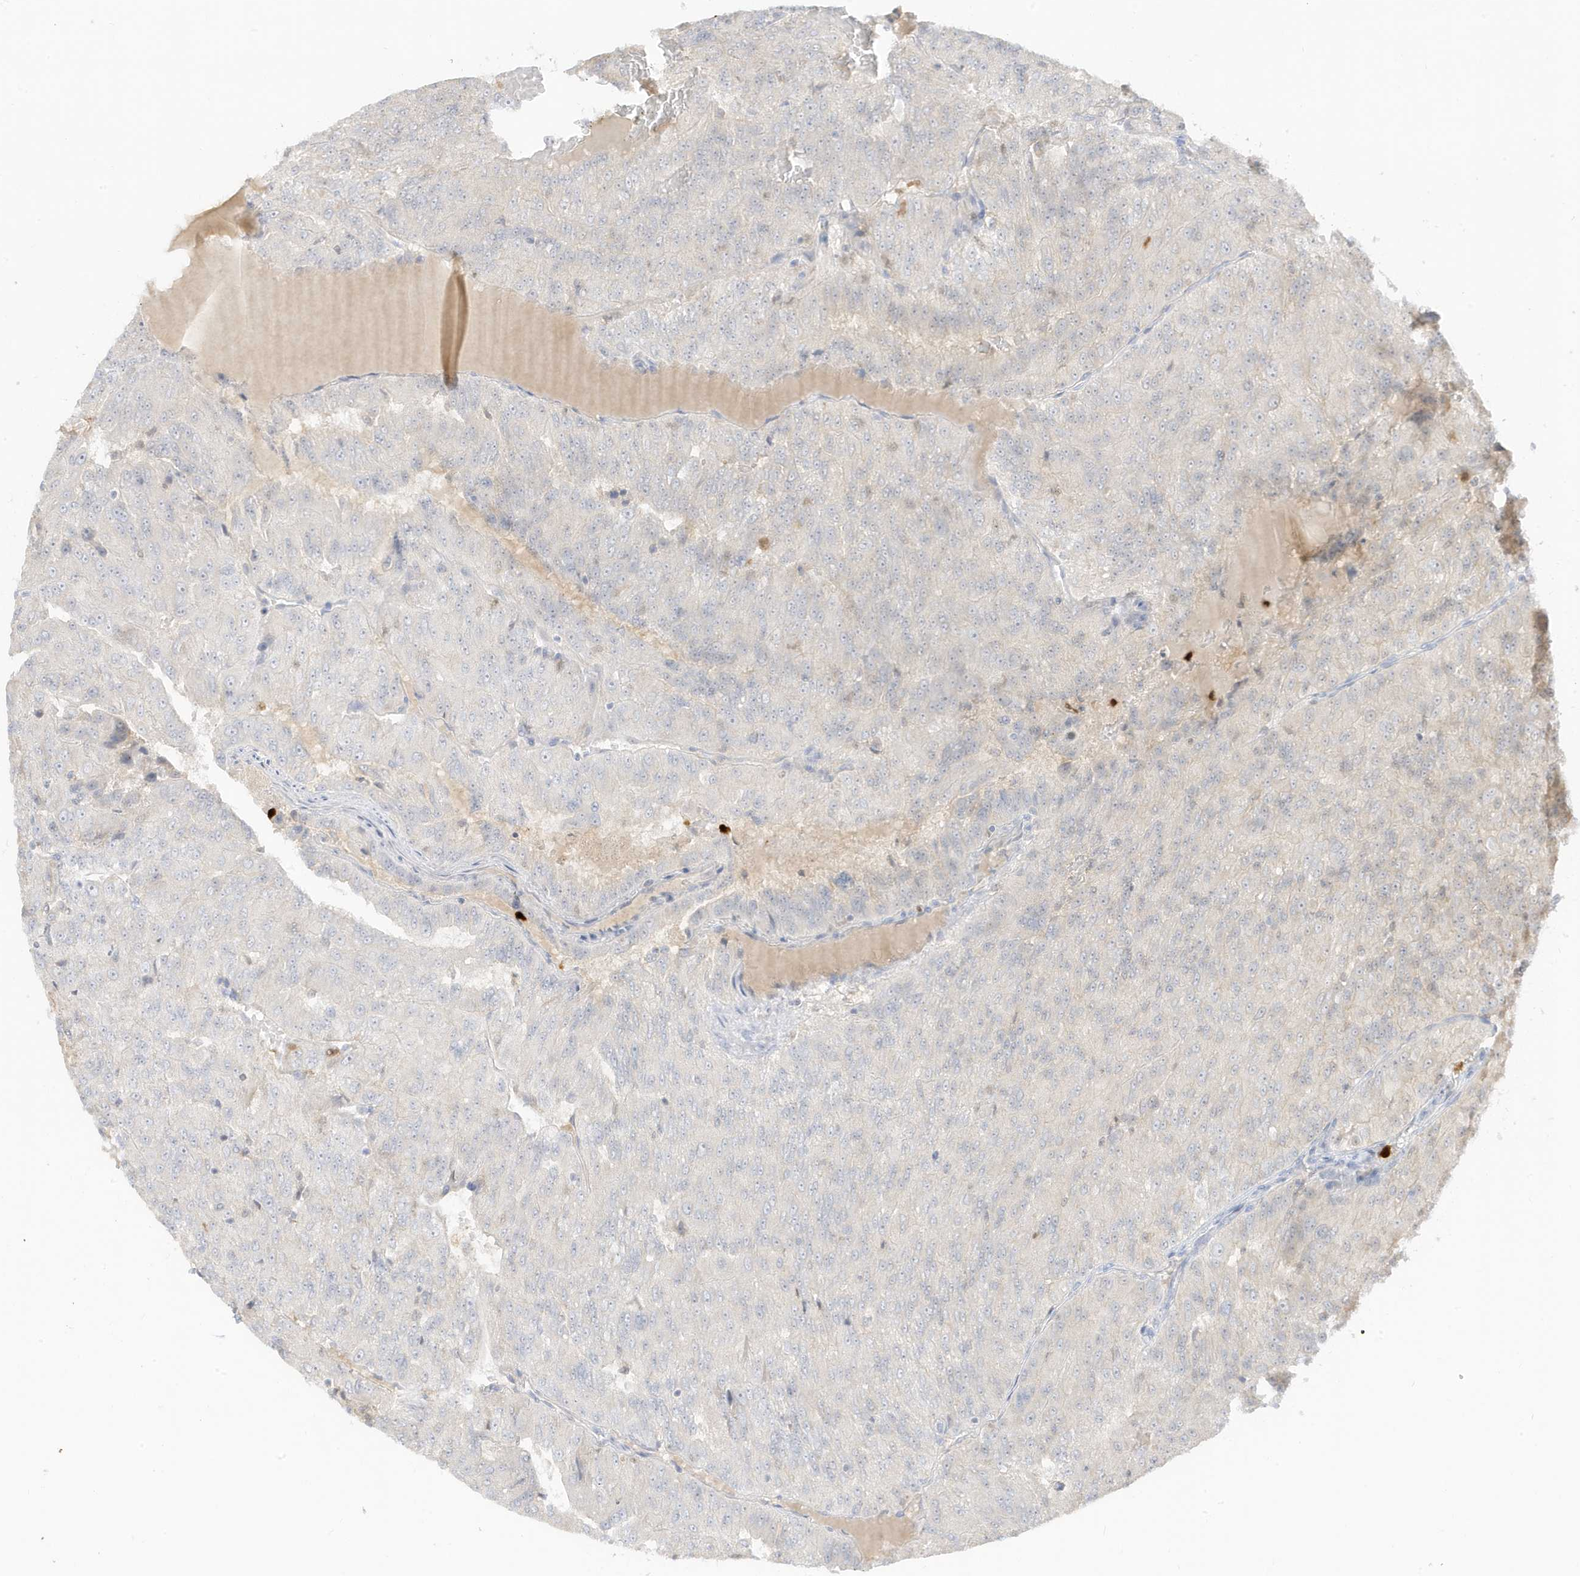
{"staining": {"intensity": "negative", "quantity": "none", "location": "none"}, "tissue": "renal cancer", "cell_type": "Tumor cells", "image_type": "cancer", "snomed": [{"axis": "morphology", "description": "Adenocarcinoma, NOS"}, {"axis": "topography", "description": "Kidney"}], "caption": "Immunohistochemistry histopathology image of human adenocarcinoma (renal) stained for a protein (brown), which shows no expression in tumor cells.", "gene": "GCA", "patient": {"sex": "female", "age": 63}}